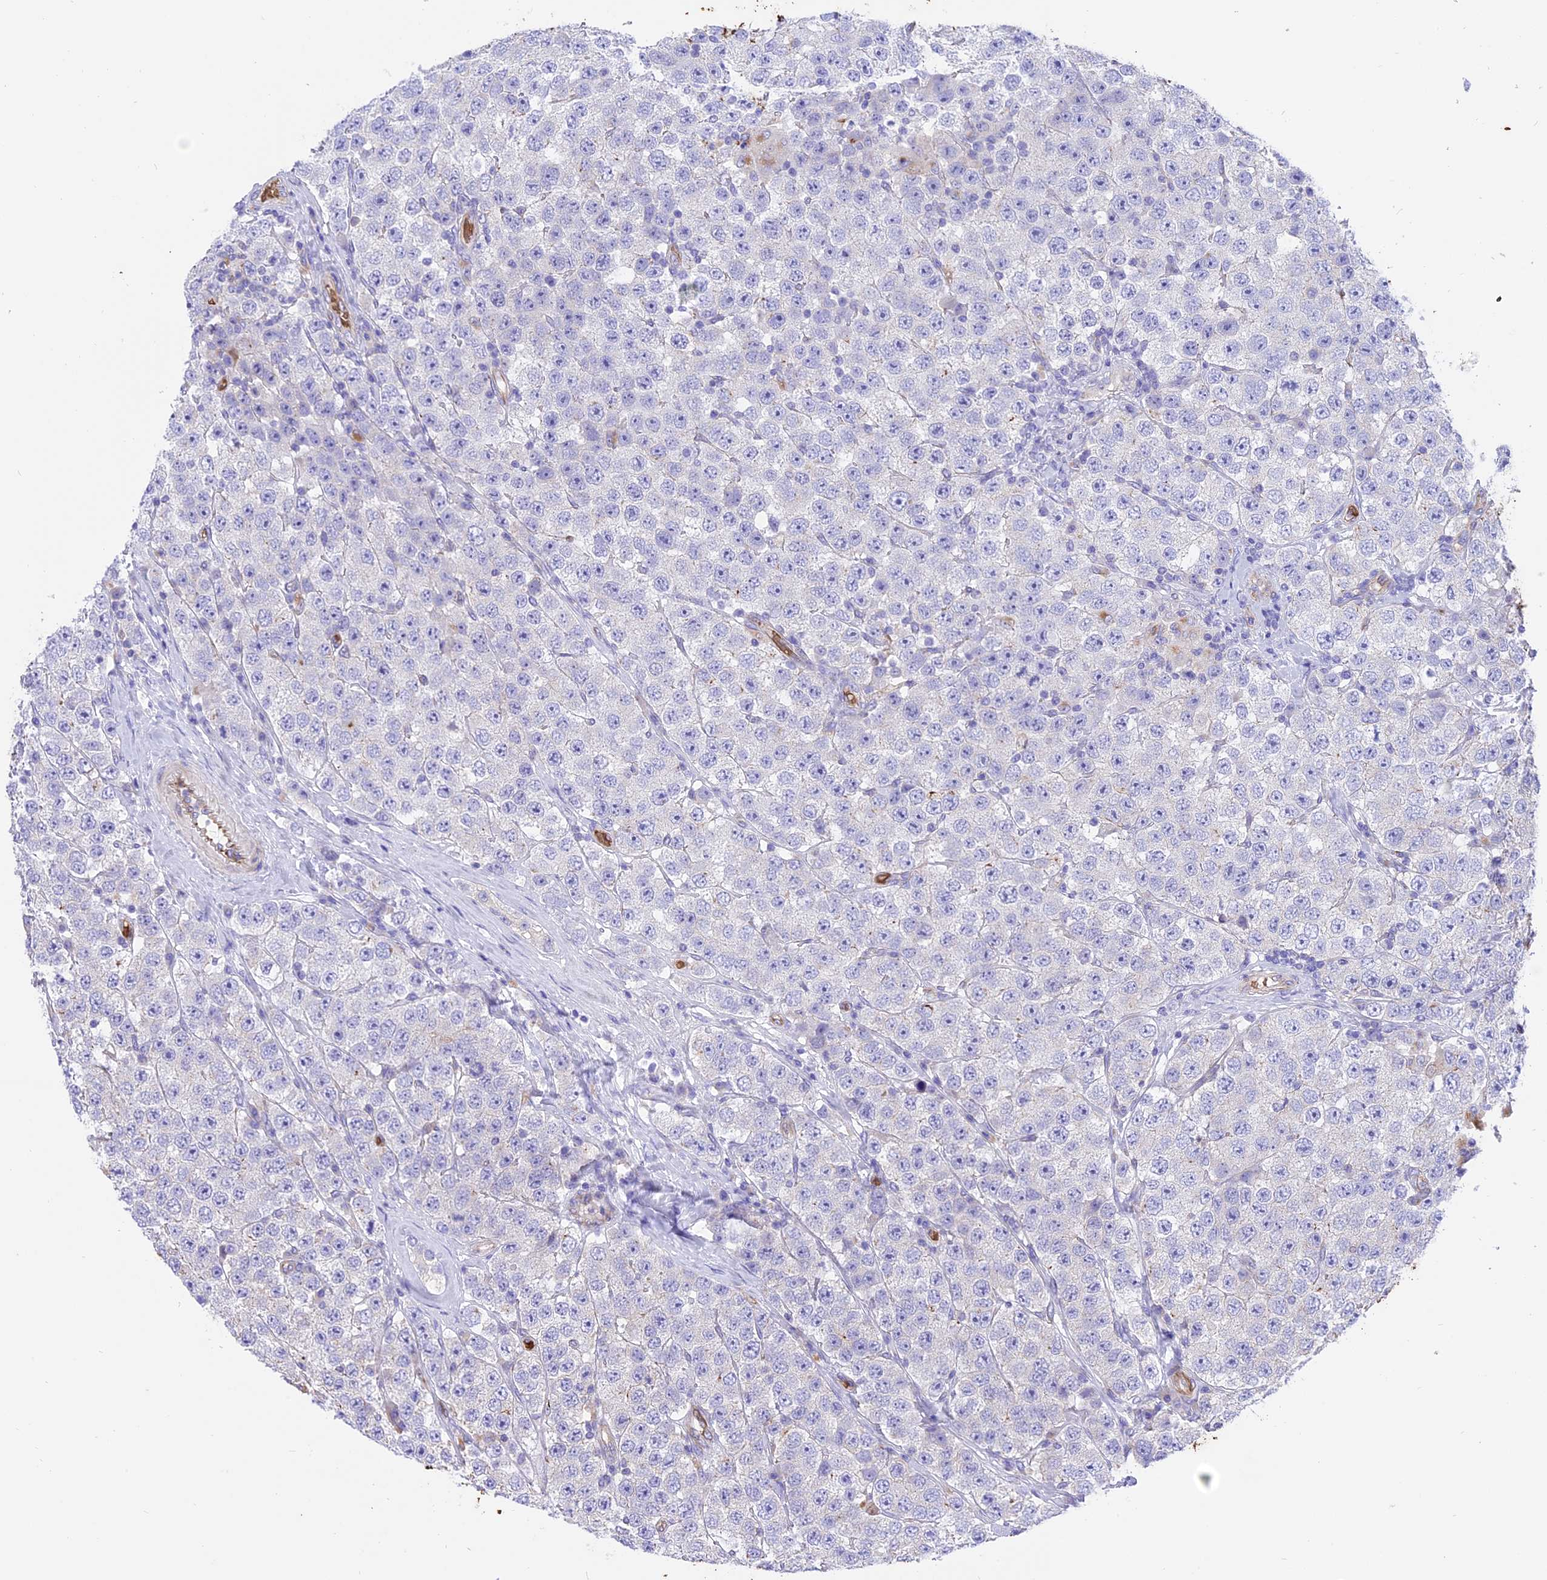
{"staining": {"intensity": "negative", "quantity": "none", "location": "none"}, "tissue": "testis cancer", "cell_type": "Tumor cells", "image_type": "cancer", "snomed": [{"axis": "morphology", "description": "Seminoma, NOS"}, {"axis": "topography", "description": "Testis"}], "caption": "Human testis cancer (seminoma) stained for a protein using IHC reveals no expression in tumor cells.", "gene": "TTC4", "patient": {"sex": "male", "age": 28}}